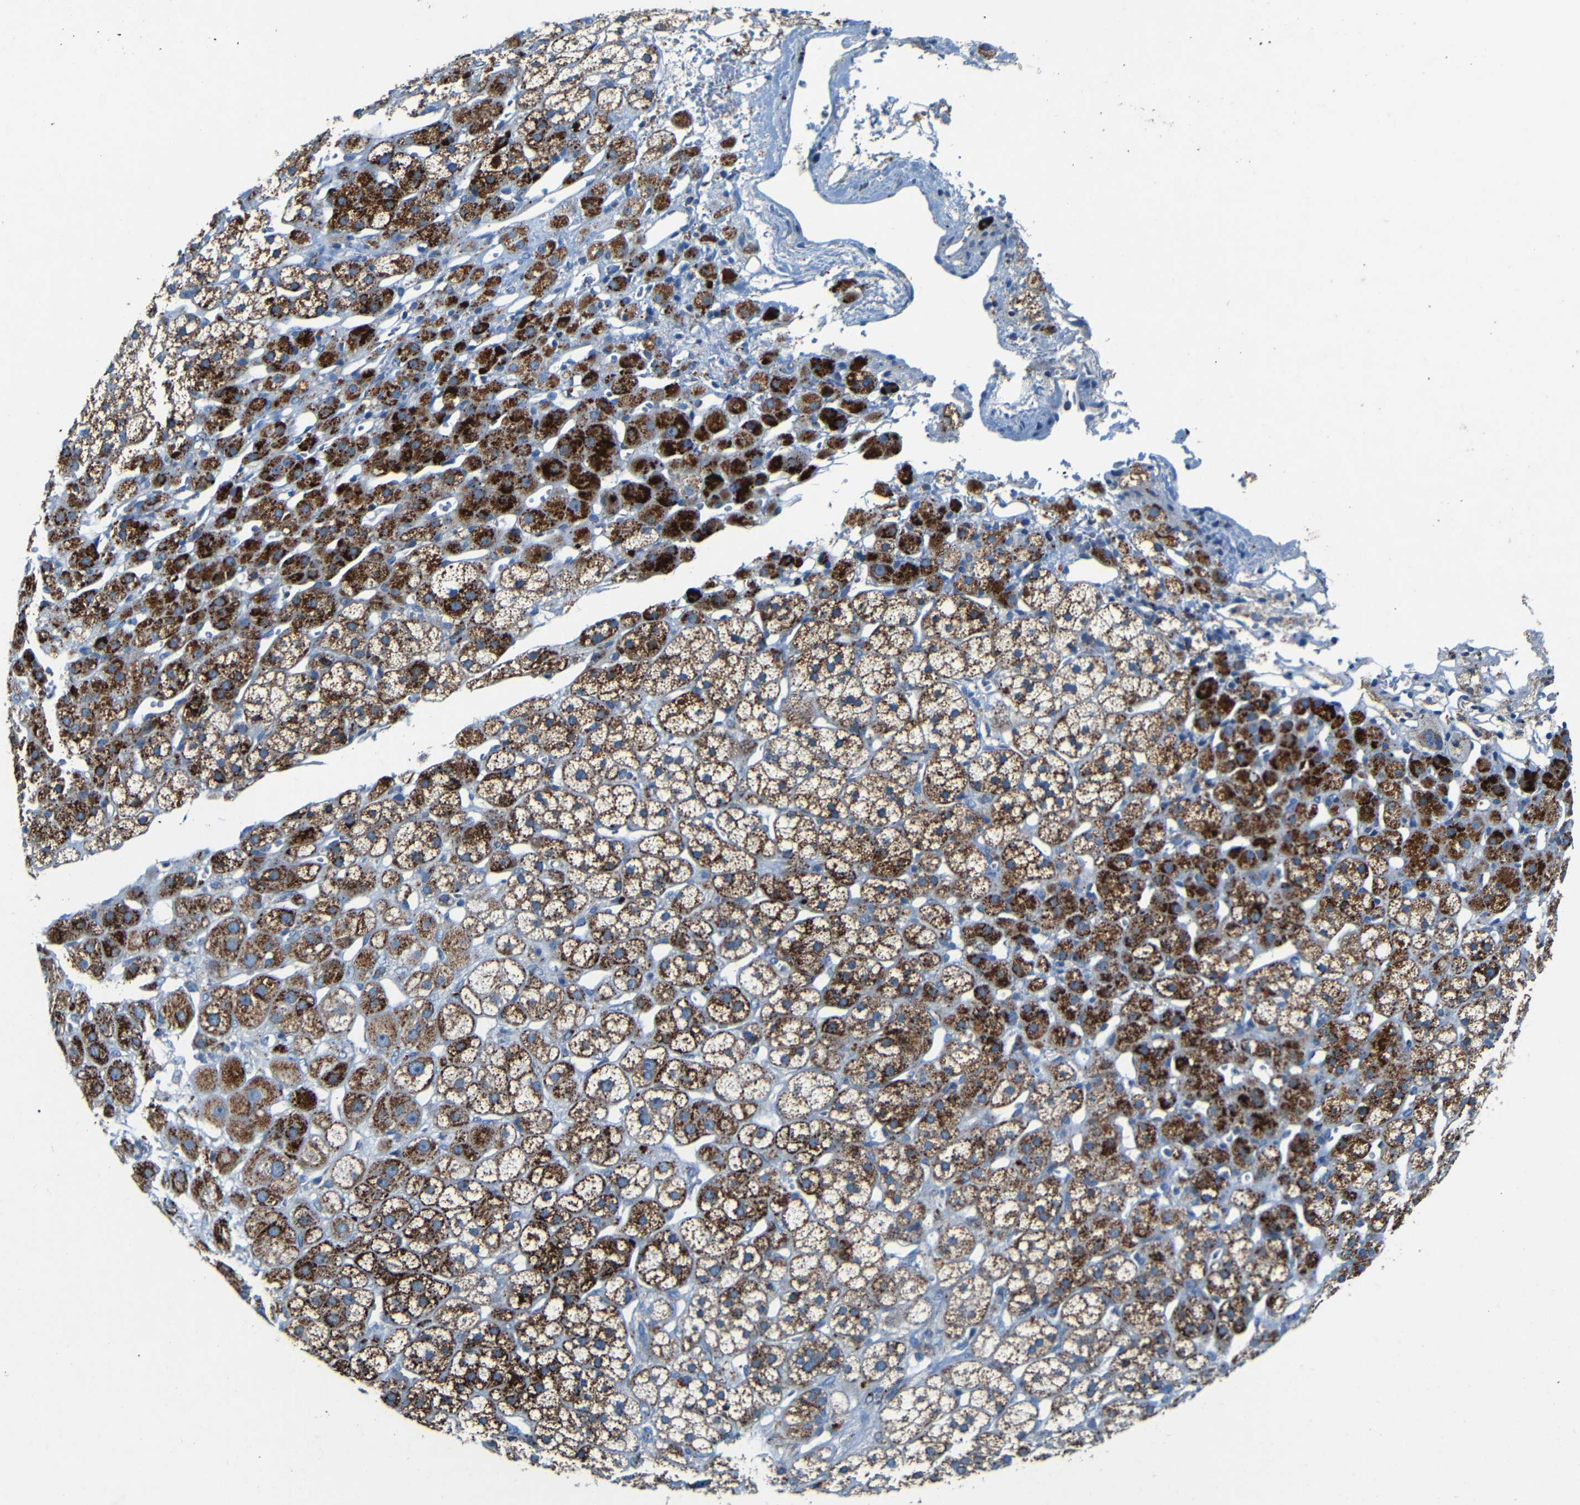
{"staining": {"intensity": "strong", "quantity": ">75%", "location": "cytoplasmic/membranous"}, "tissue": "adrenal gland", "cell_type": "Glandular cells", "image_type": "normal", "snomed": [{"axis": "morphology", "description": "Normal tissue, NOS"}, {"axis": "topography", "description": "Adrenal gland"}], "caption": "A histopathology image showing strong cytoplasmic/membranous positivity in approximately >75% of glandular cells in normal adrenal gland, as visualized by brown immunohistochemical staining.", "gene": "WSCD2", "patient": {"sex": "male", "age": 56}}